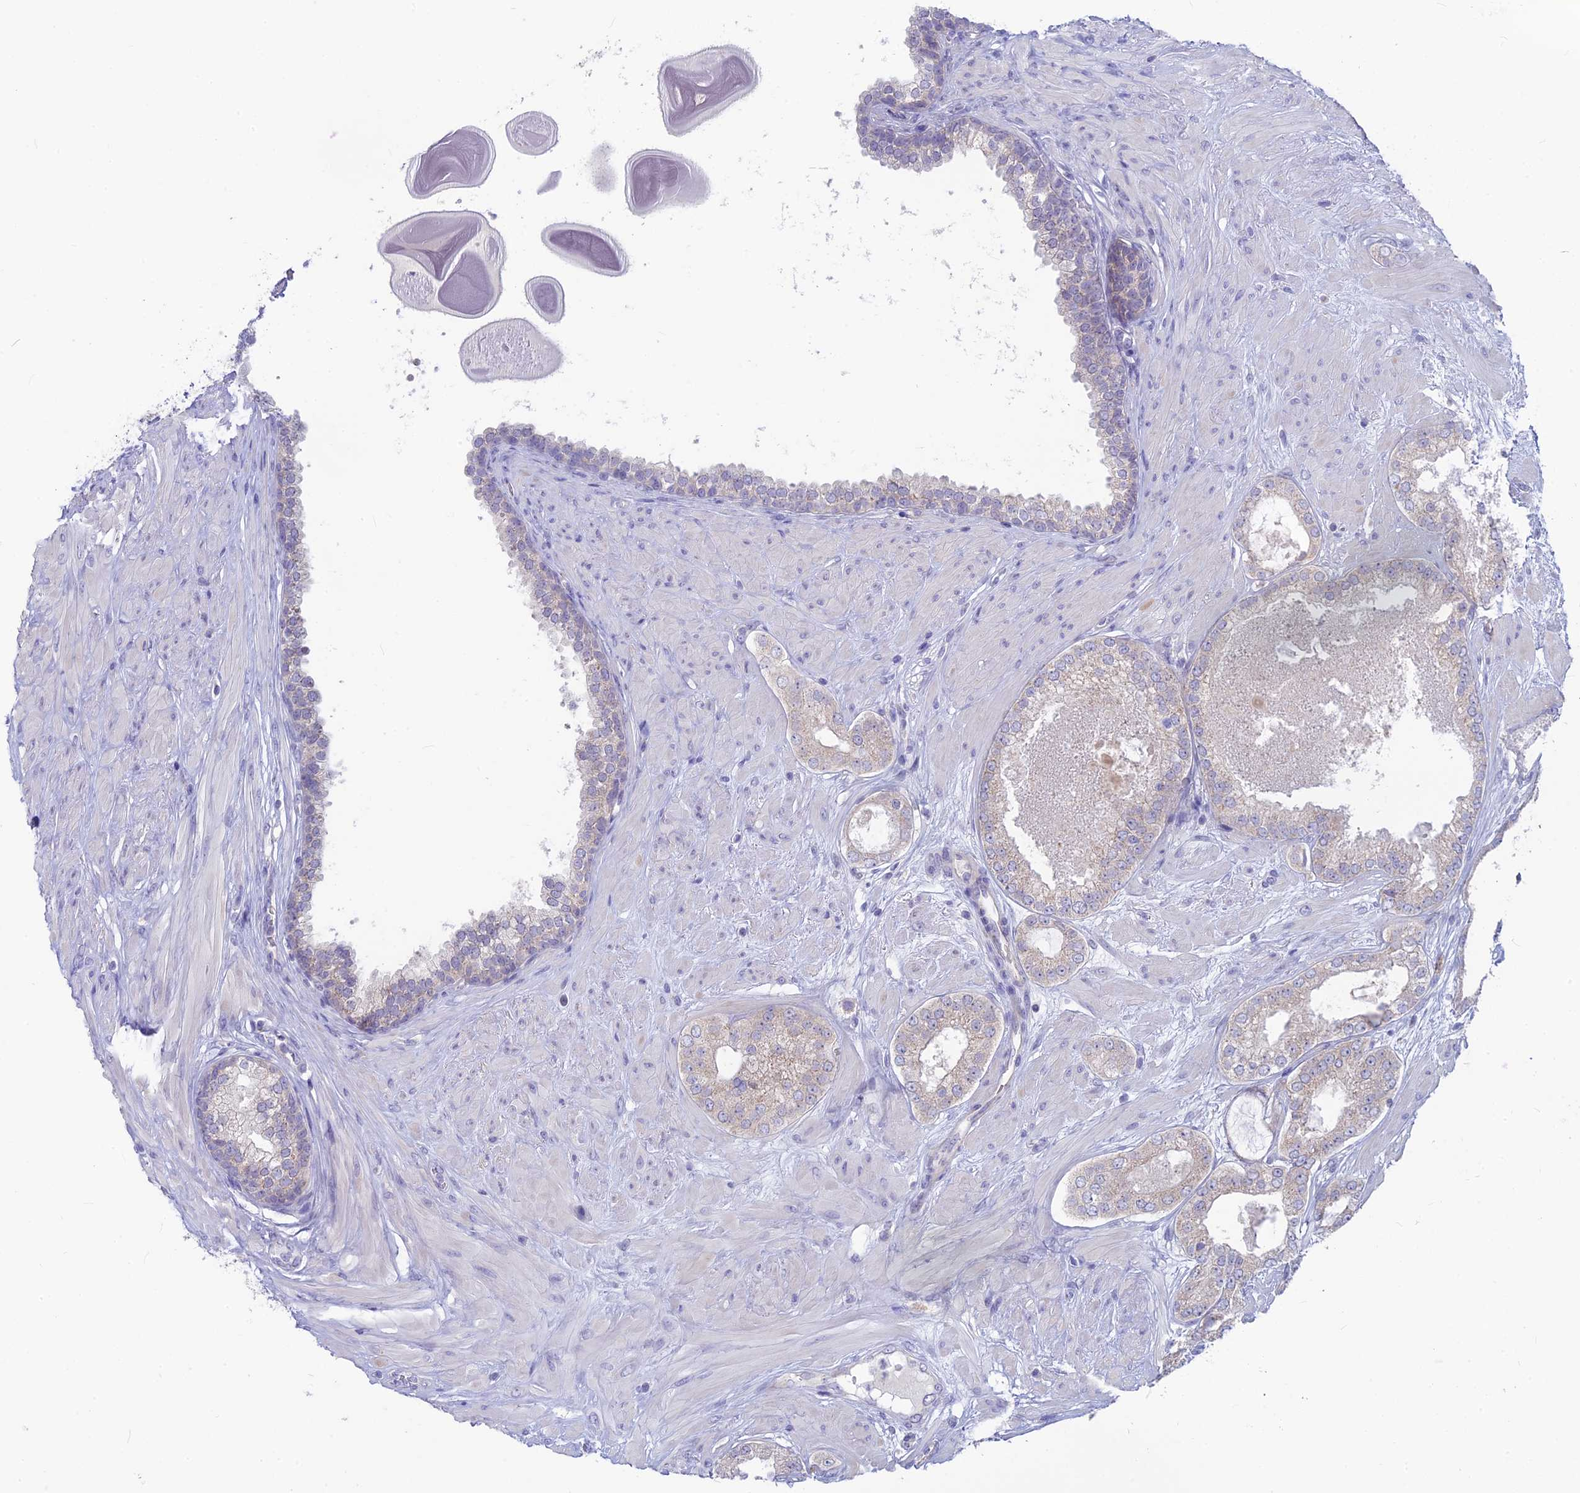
{"staining": {"intensity": "negative", "quantity": "none", "location": "none"}, "tissue": "prostate cancer", "cell_type": "Tumor cells", "image_type": "cancer", "snomed": [{"axis": "morphology", "description": "Adenocarcinoma, High grade"}, {"axis": "topography", "description": "Prostate"}], "caption": "Tumor cells are negative for protein expression in human prostate cancer (adenocarcinoma (high-grade)).", "gene": "SNTN", "patient": {"sex": "male", "age": 65}}